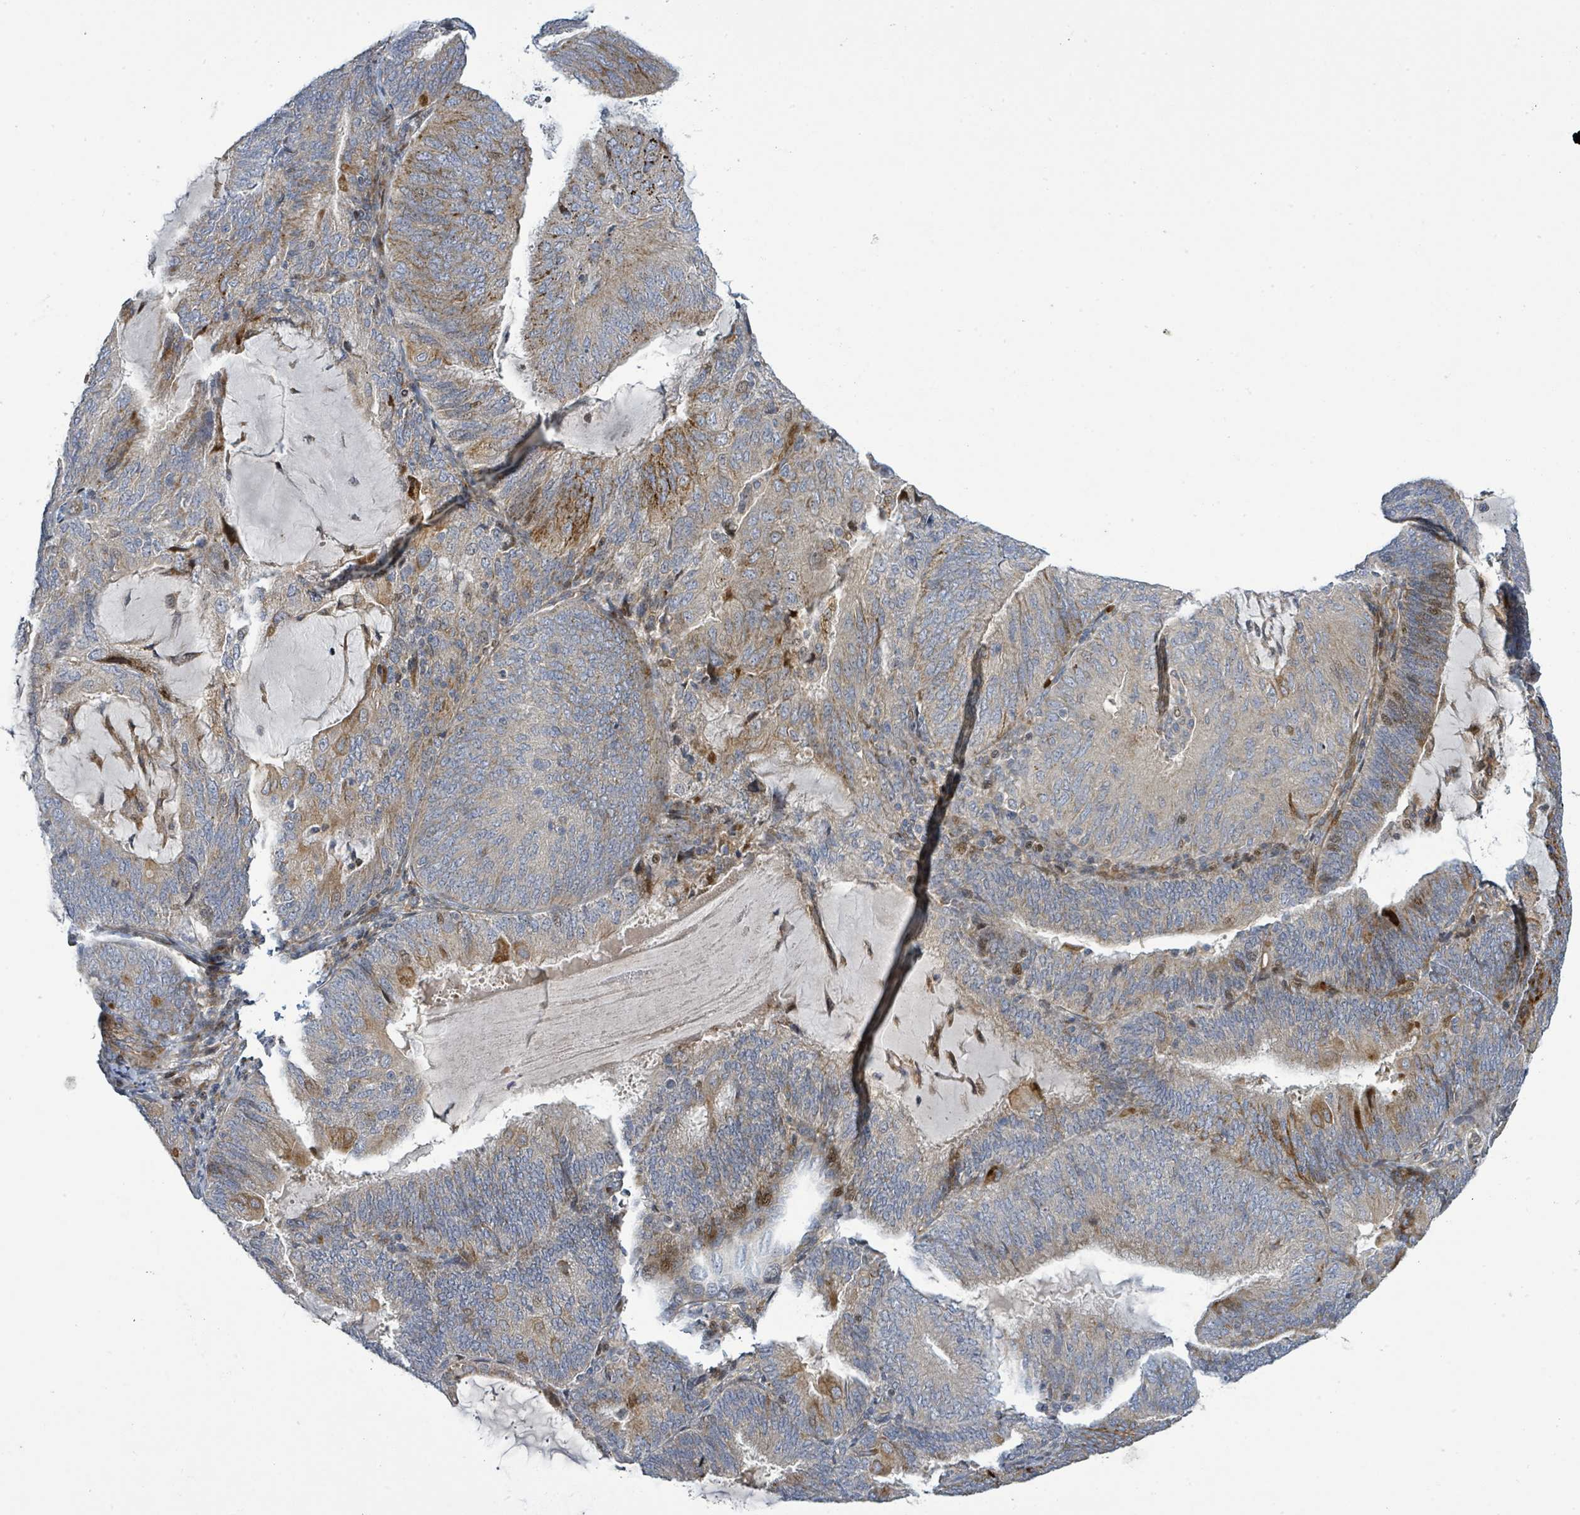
{"staining": {"intensity": "moderate", "quantity": "25%-75%", "location": "cytoplasmic/membranous"}, "tissue": "endometrial cancer", "cell_type": "Tumor cells", "image_type": "cancer", "snomed": [{"axis": "morphology", "description": "Adenocarcinoma, NOS"}, {"axis": "topography", "description": "Endometrium"}], "caption": "Immunohistochemical staining of endometrial adenocarcinoma displays moderate cytoplasmic/membranous protein expression in about 25%-75% of tumor cells. (Brightfield microscopy of DAB IHC at high magnification).", "gene": "CFAP210", "patient": {"sex": "female", "age": 81}}